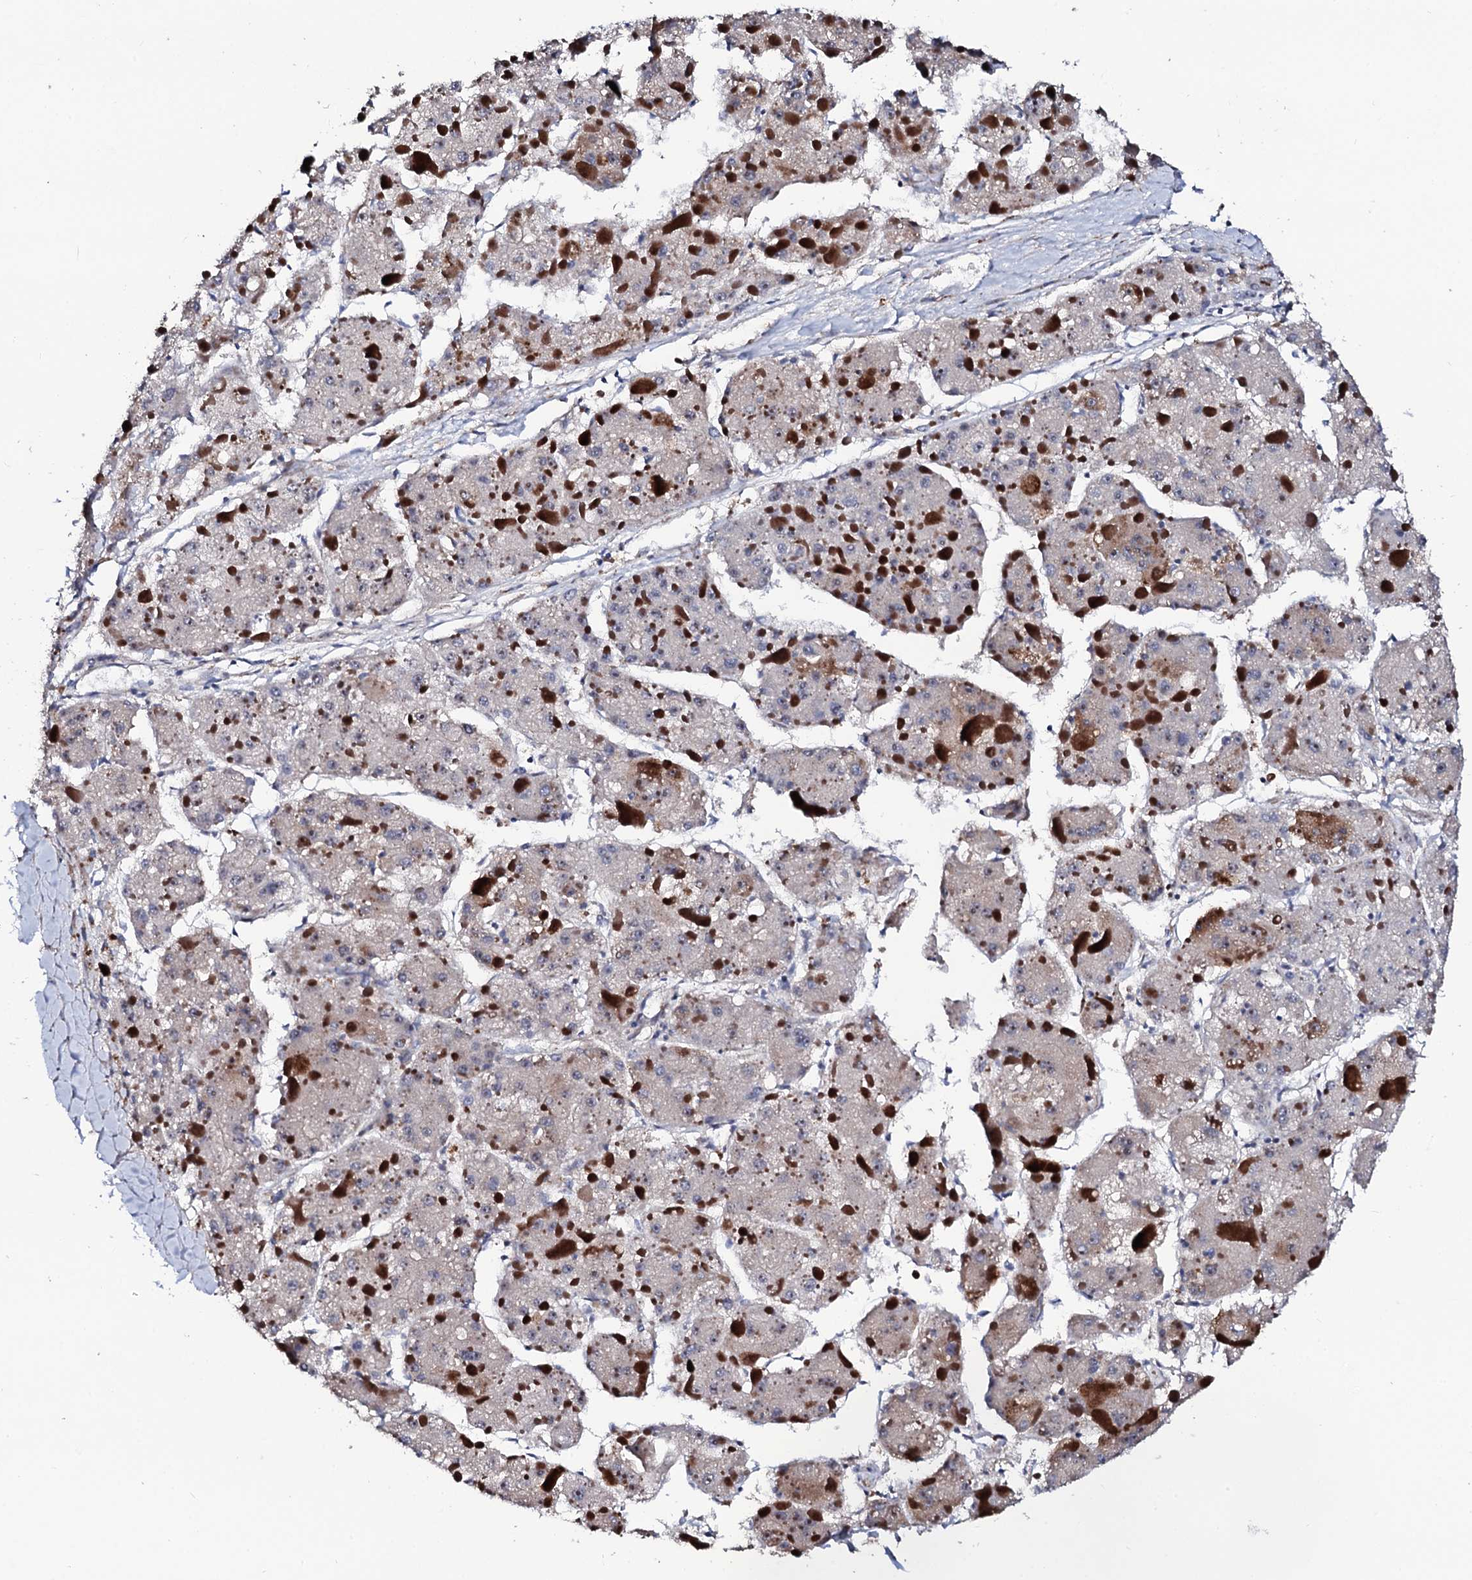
{"staining": {"intensity": "weak", "quantity": "<25%", "location": "cytoplasmic/membranous"}, "tissue": "liver cancer", "cell_type": "Tumor cells", "image_type": "cancer", "snomed": [{"axis": "morphology", "description": "Carcinoma, Hepatocellular, NOS"}, {"axis": "topography", "description": "Liver"}], "caption": "DAB (3,3'-diaminobenzidine) immunohistochemical staining of human liver cancer (hepatocellular carcinoma) demonstrates no significant expression in tumor cells.", "gene": "TCIRG1", "patient": {"sex": "female", "age": 73}}